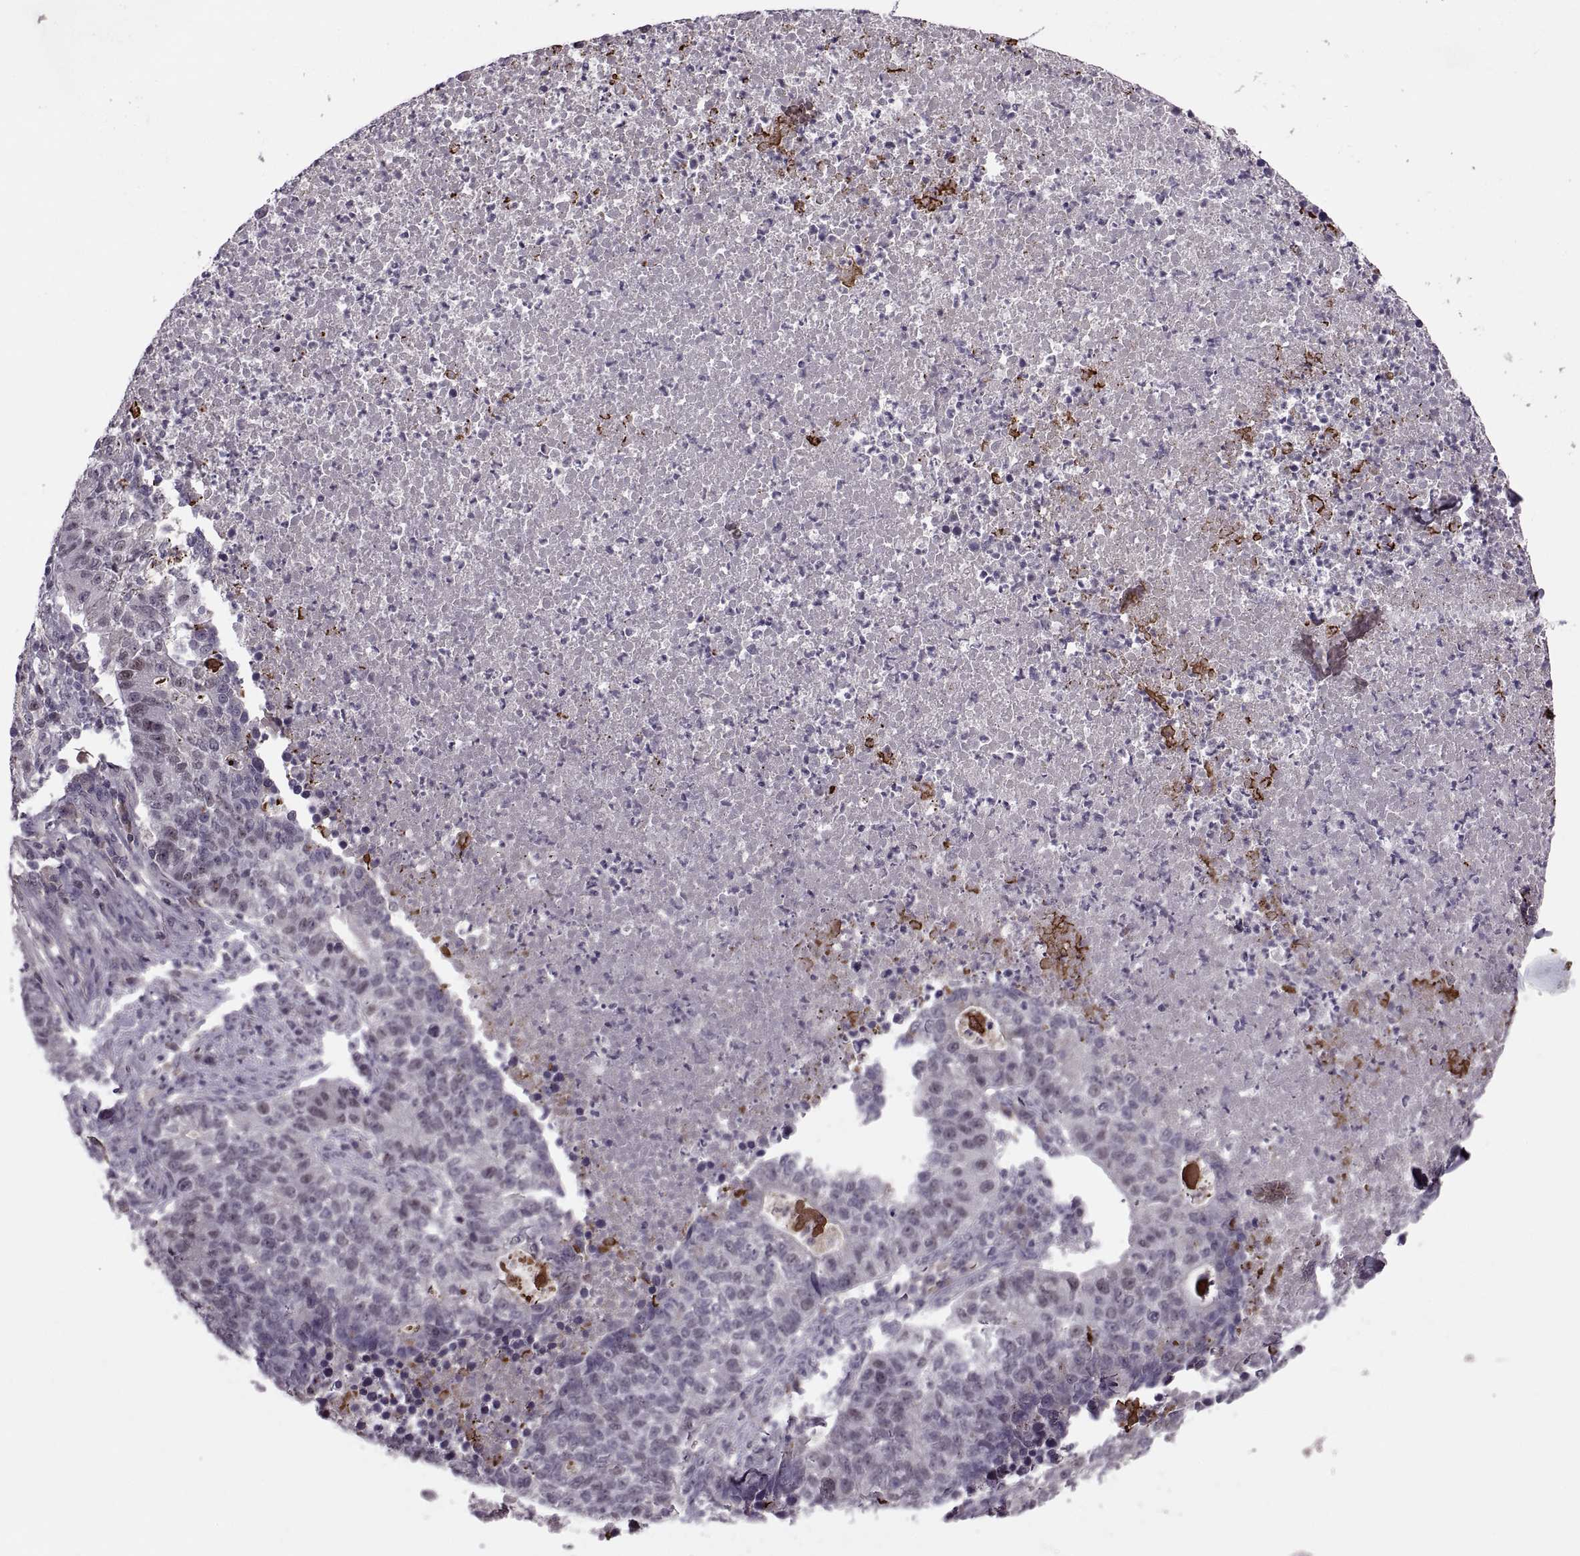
{"staining": {"intensity": "negative", "quantity": "none", "location": "none"}, "tissue": "lung cancer", "cell_type": "Tumor cells", "image_type": "cancer", "snomed": [{"axis": "morphology", "description": "Adenocarcinoma, NOS"}, {"axis": "topography", "description": "Lung"}], "caption": "The immunohistochemistry (IHC) photomicrograph has no significant positivity in tumor cells of adenocarcinoma (lung) tissue.", "gene": "CACNA1F", "patient": {"sex": "male", "age": 57}}